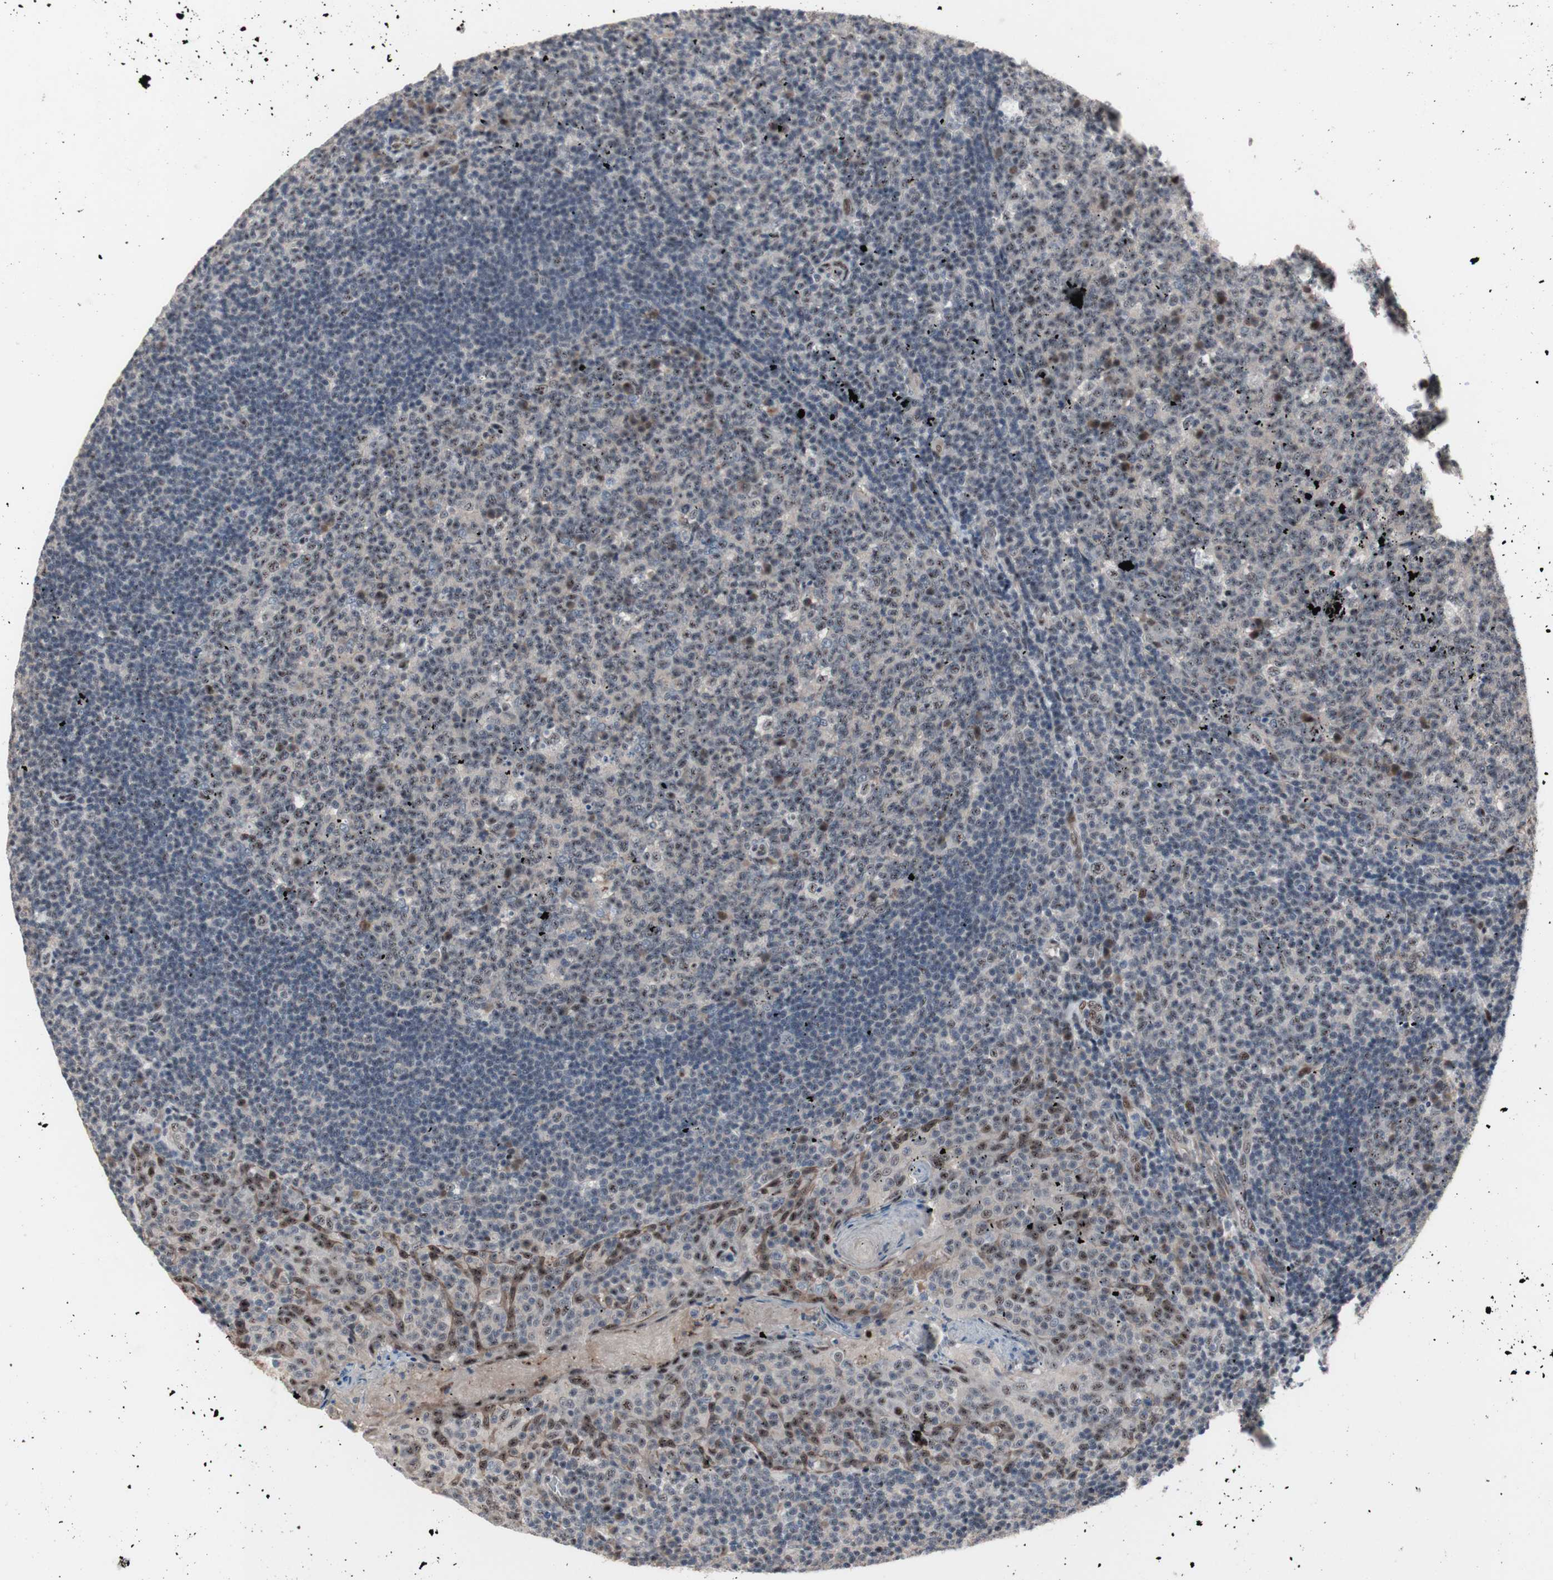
{"staining": {"intensity": "weak", "quantity": "25%-75%", "location": "nuclear"}, "tissue": "tonsil", "cell_type": "Germinal center cells", "image_type": "normal", "snomed": [{"axis": "morphology", "description": "Normal tissue, NOS"}, {"axis": "topography", "description": "Tonsil"}], "caption": "Human tonsil stained for a protein (brown) demonstrates weak nuclear positive staining in approximately 25%-75% of germinal center cells.", "gene": "PINX1", "patient": {"sex": "male", "age": 17}}